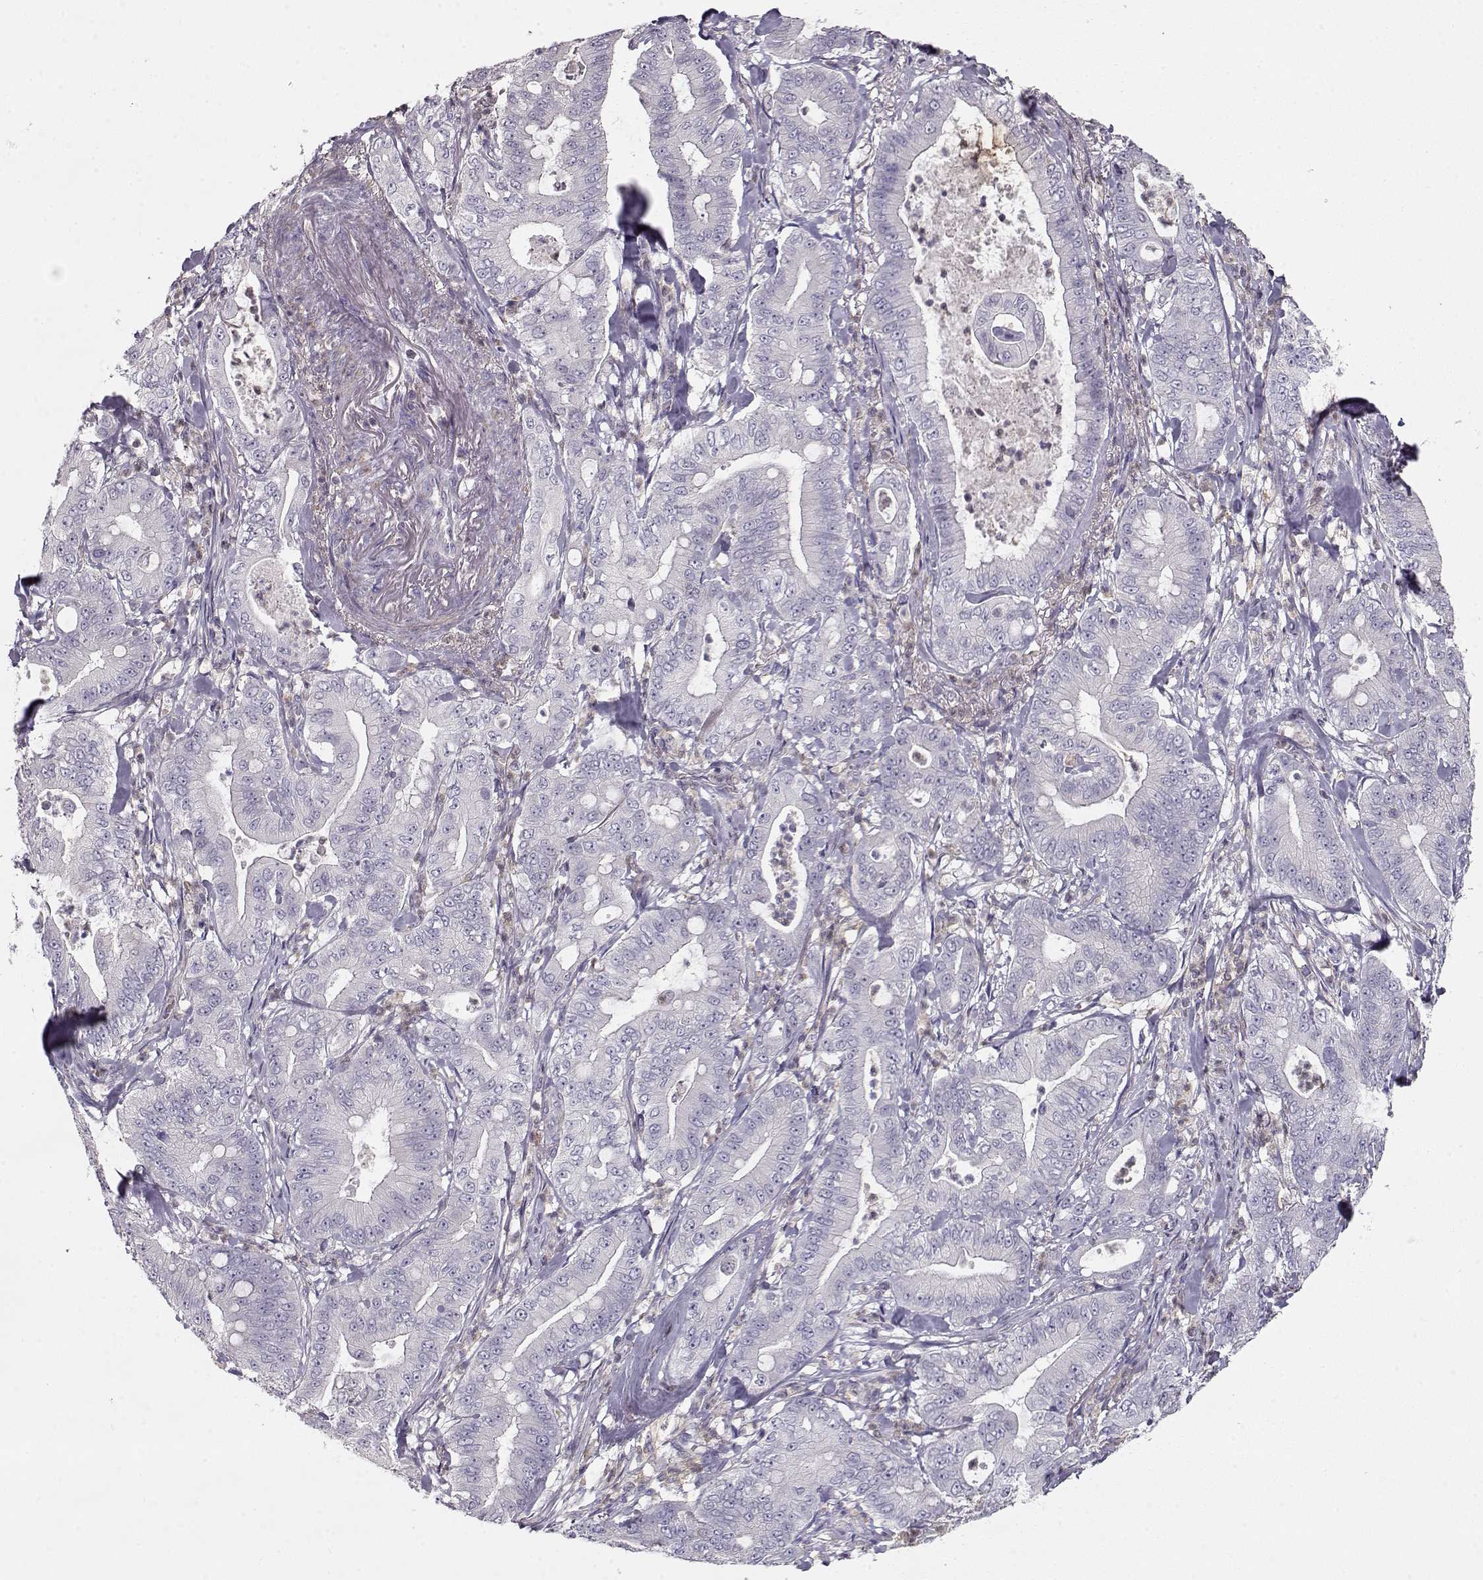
{"staining": {"intensity": "negative", "quantity": "none", "location": "none"}, "tissue": "pancreatic cancer", "cell_type": "Tumor cells", "image_type": "cancer", "snomed": [{"axis": "morphology", "description": "Adenocarcinoma, NOS"}, {"axis": "topography", "description": "Pancreas"}], "caption": "This is an immunohistochemistry (IHC) photomicrograph of pancreatic adenocarcinoma. There is no positivity in tumor cells.", "gene": "VAV1", "patient": {"sex": "male", "age": 71}}